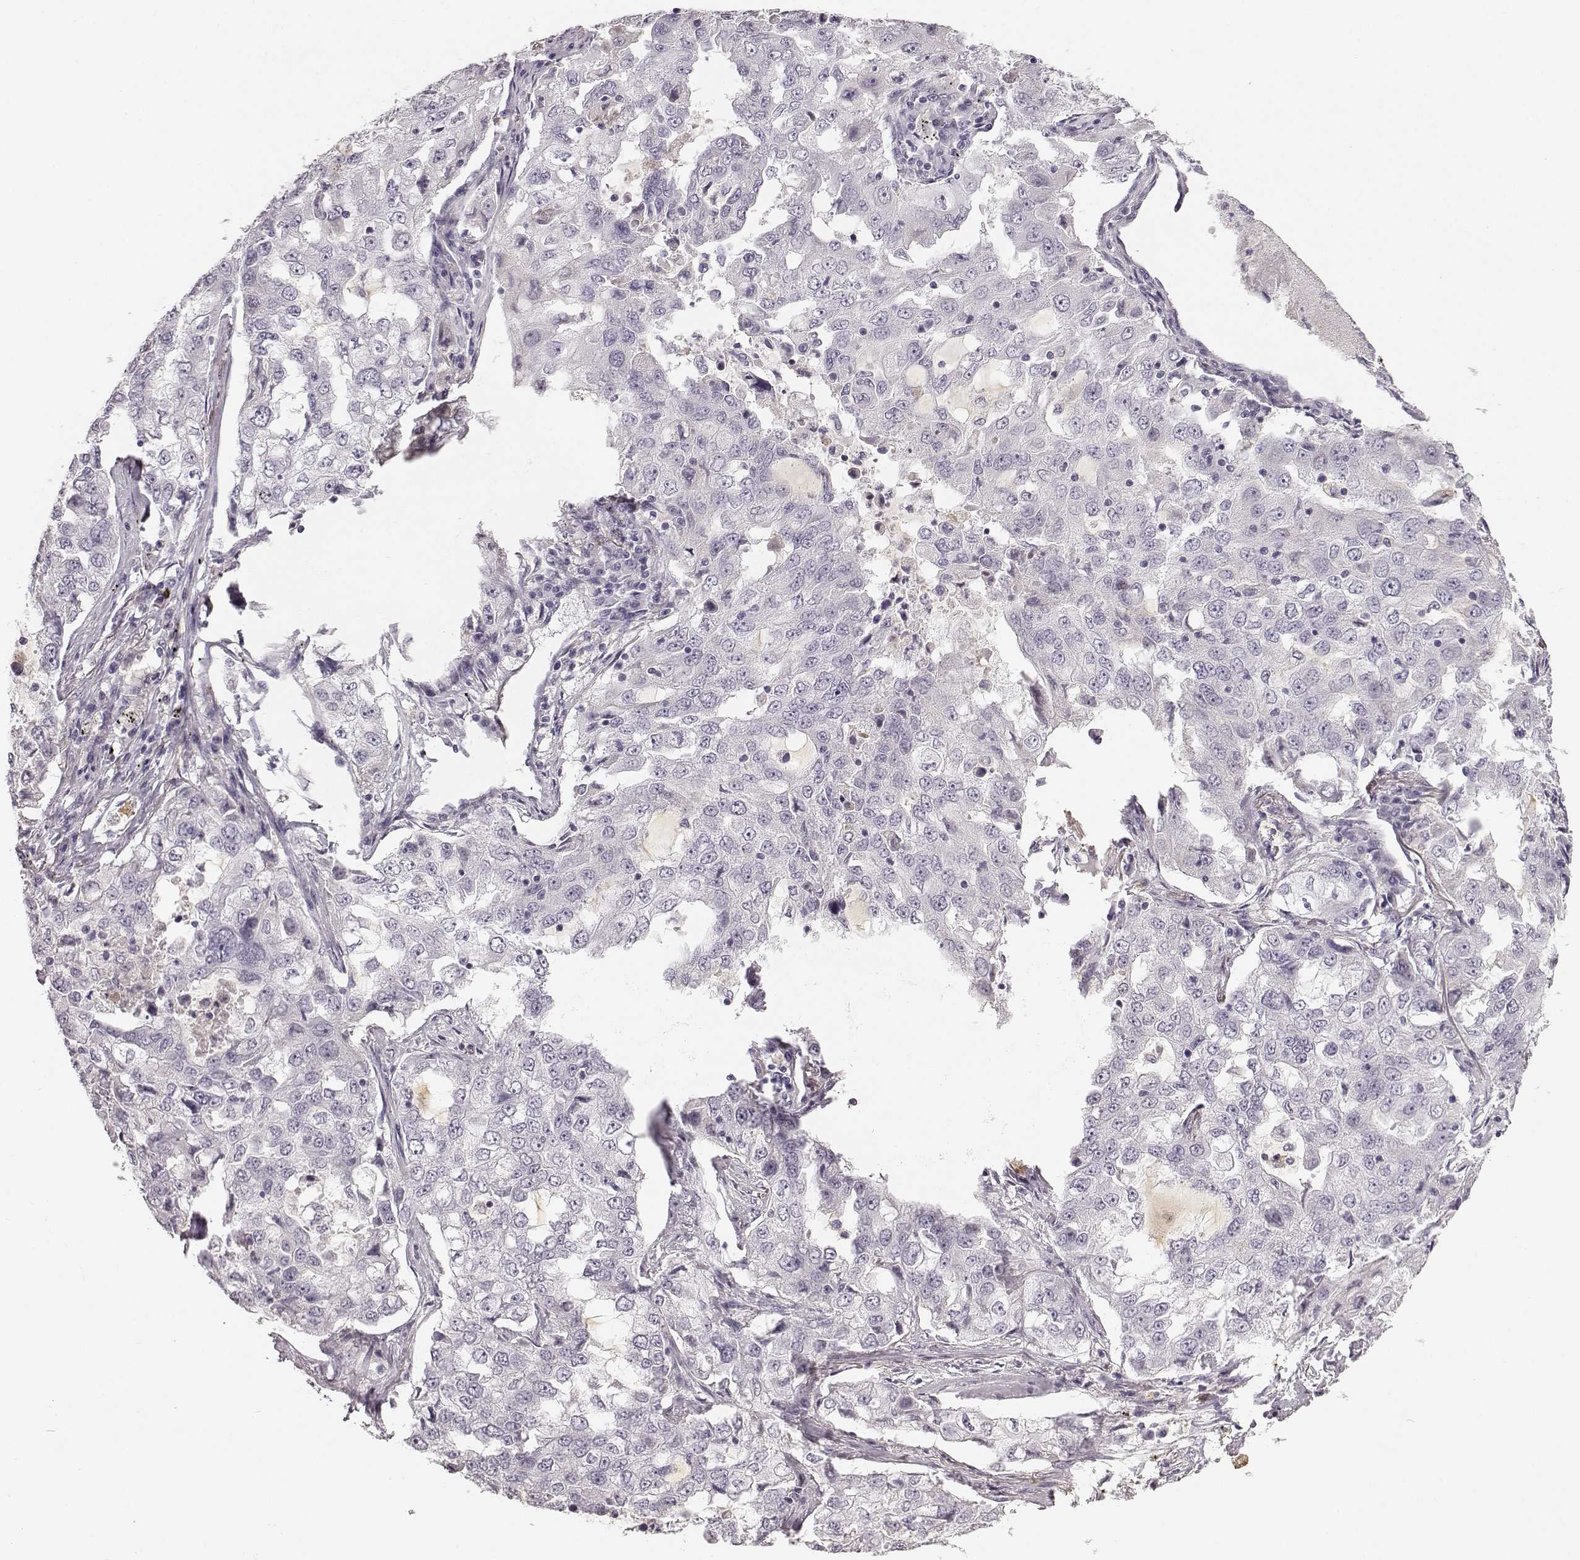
{"staining": {"intensity": "negative", "quantity": "none", "location": "none"}, "tissue": "lung cancer", "cell_type": "Tumor cells", "image_type": "cancer", "snomed": [{"axis": "morphology", "description": "Adenocarcinoma, NOS"}, {"axis": "topography", "description": "Lung"}], "caption": "Lung adenocarcinoma was stained to show a protein in brown. There is no significant expression in tumor cells.", "gene": "KIAA0319", "patient": {"sex": "female", "age": 61}}